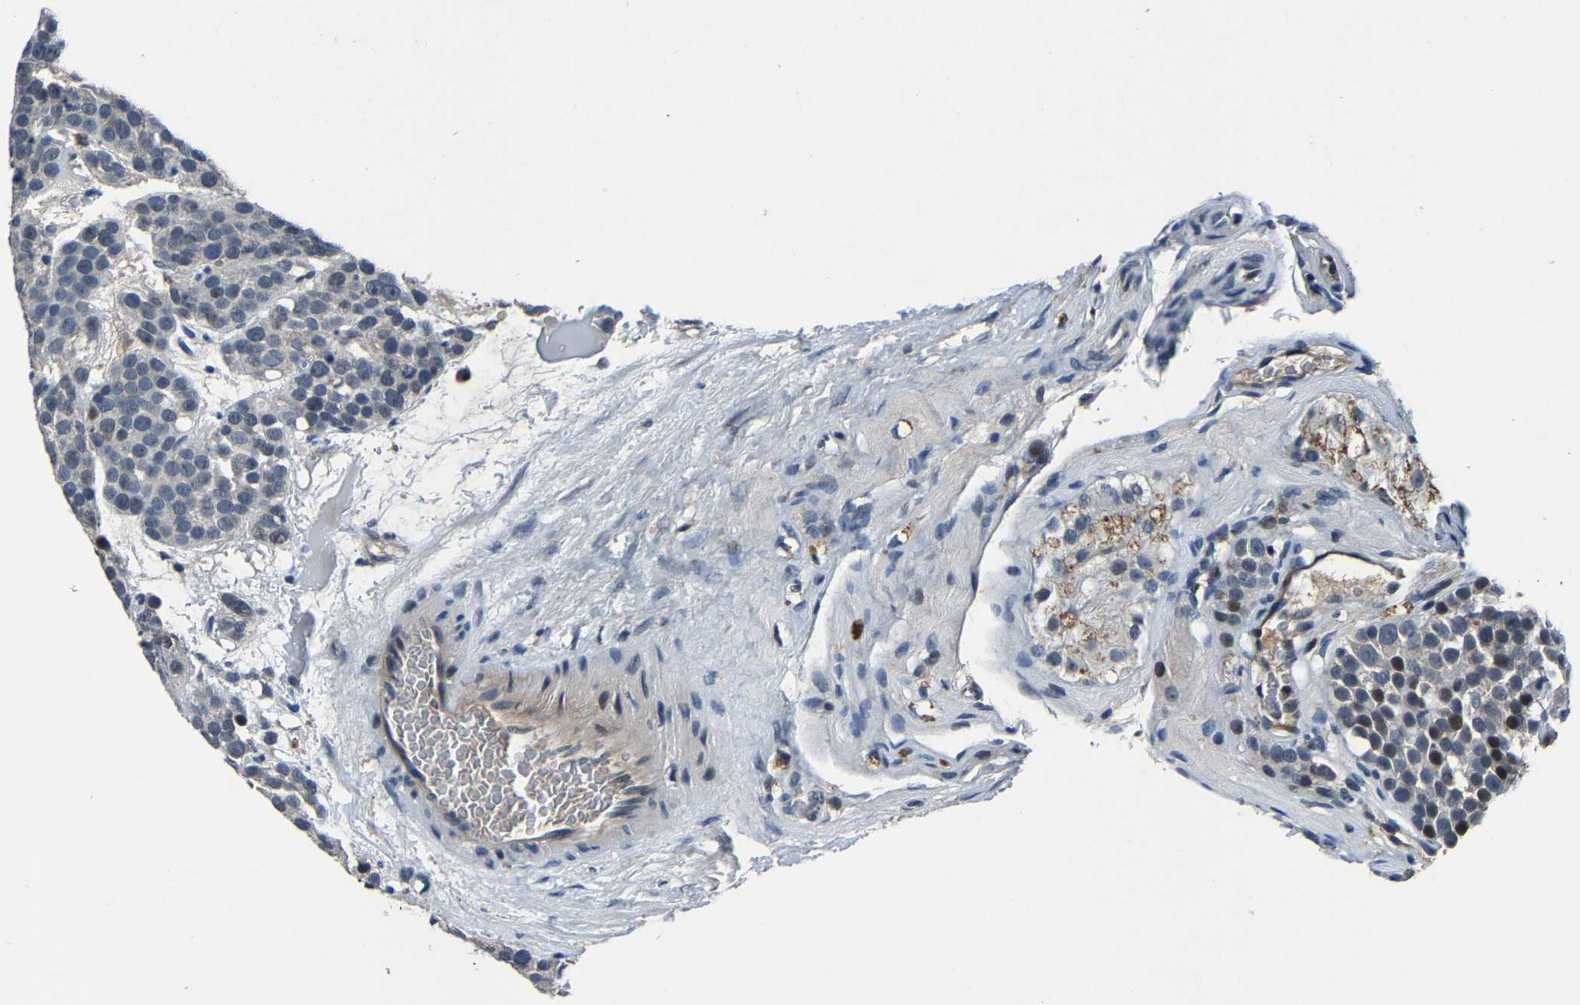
{"staining": {"intensity": "negative", "quantity": "none", "location": "none"}, "tissue": "testis cancer", "cell_type": "Tumor cells", "image_type": "cancer", "snomed": [{"axis": "morphology", "description": "Seminoma, NOS"}, {"axis": "topography", "description": "Testis"}], "caption": "The photomicrograph exhibits no staining of tumor cells in testis cancer.", "gene": "PCNX2", "patient": {"sex": "male", "age": 71}}